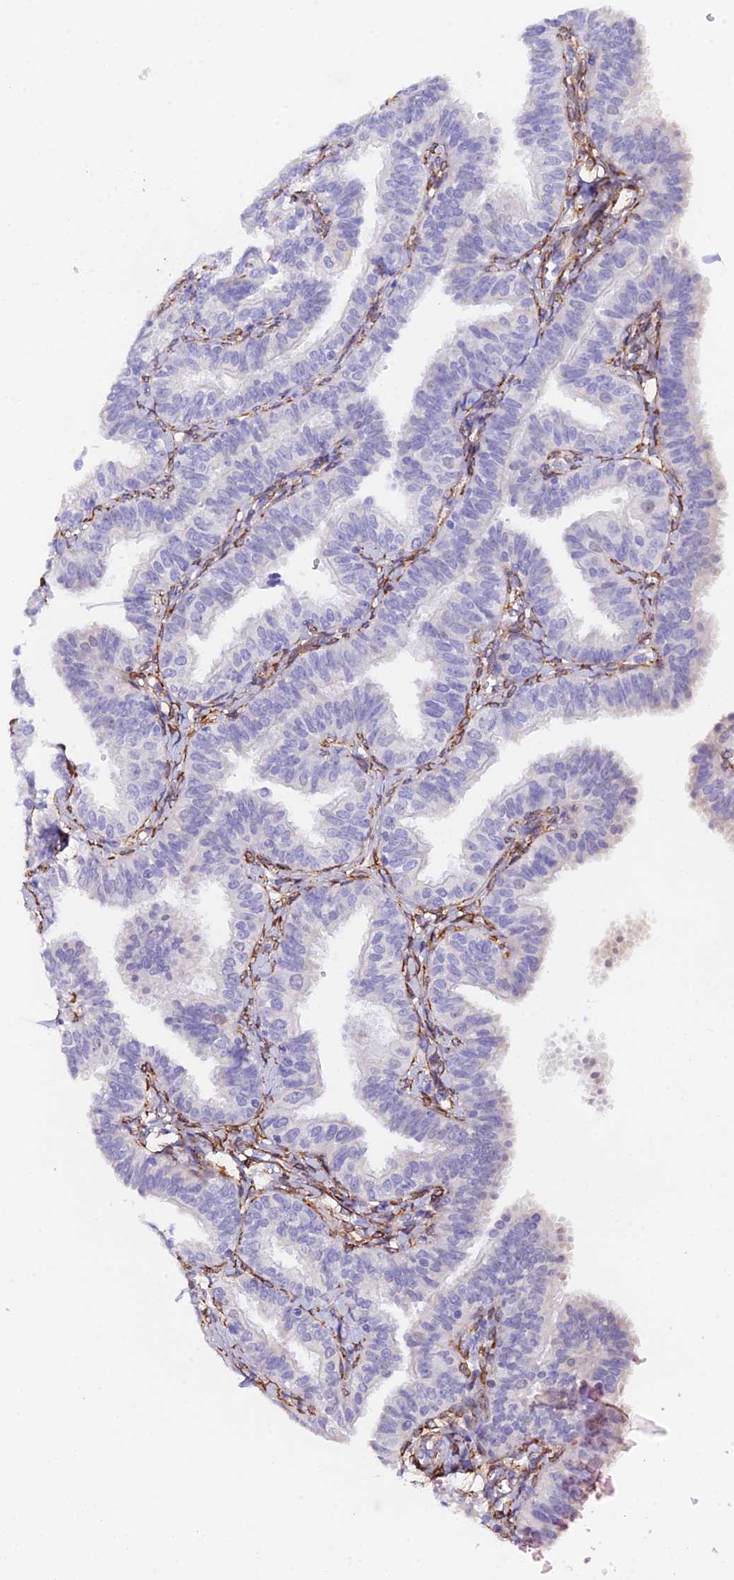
{"staining": {"intensity": "negative", "quantity": "none", "location": "none"}, "tissue": "fallopian tube", "cell_type": "Glandular cells", "image_type": "normal", "snomed": [{"axis": "morphology", "description": "Normal tissue, NOS"}, {"axis": "topography", "description": "Fallopian tube"}], "caption": "The histopathology image reveals no significant staining in glandular cells of fallopian tube. Nuclei are stained in blue.", "gene": "MXRA7", "patient": {"sex": "female", "age": 35}}